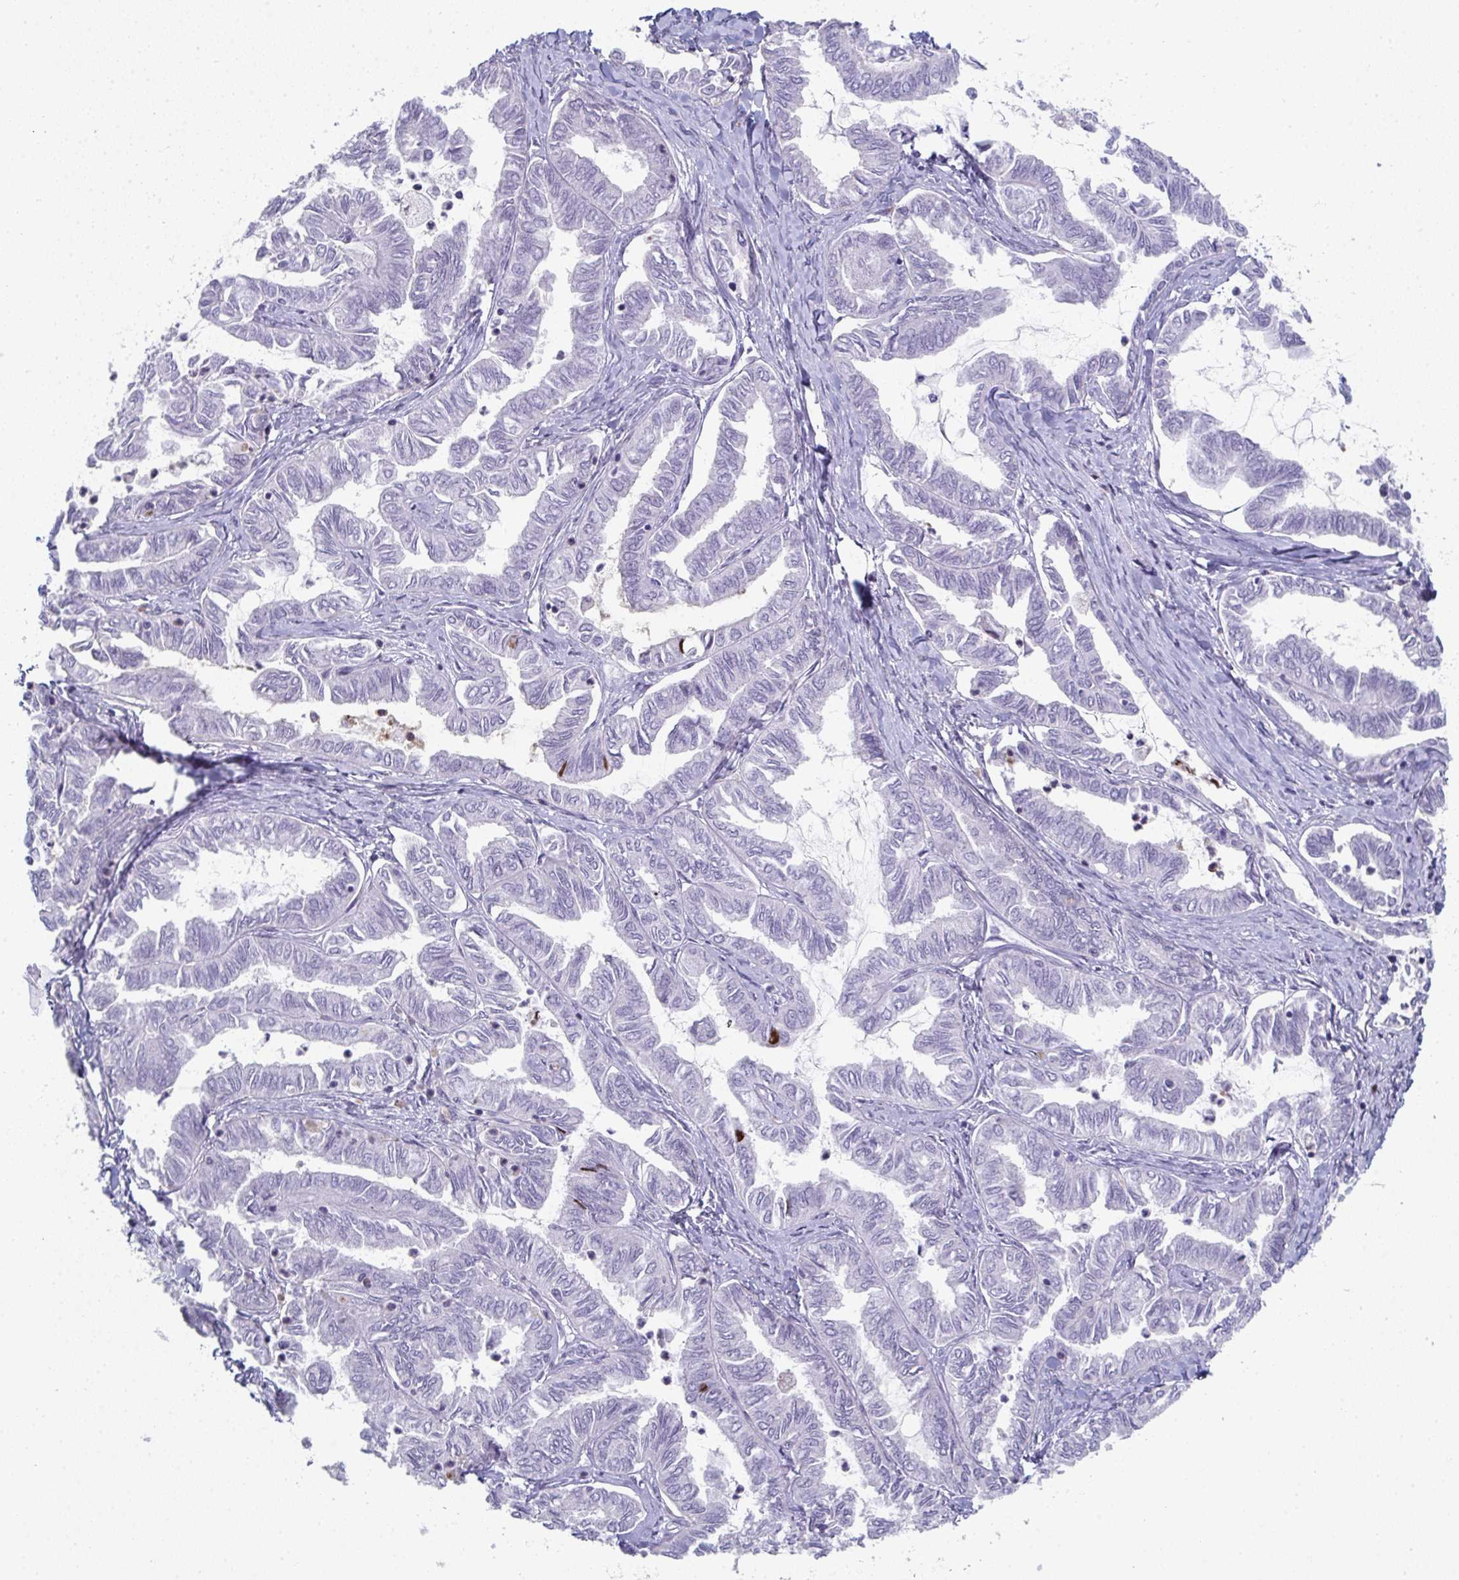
{"staining": {"intensity": "negative", "quantity": "none", "location": "none"}, "tissue": "ovarian cancer", "cell_type": "Tumor cells", "image_type": "cancer", "snomed": [{"axis": "morphology", "description": "Carcinoma, endometroid"}, {"axis": "topography", "description": "Ovary"}], "caption": "There is no significant positivity in tumor cells of ovarian endometroid carcinoma. The staining is performed using DAB brown chromogen with nuclei counter-stained in using hematoxylin.", "gene": "A1CF", "patient": {"sex": "female", "age": 70}}